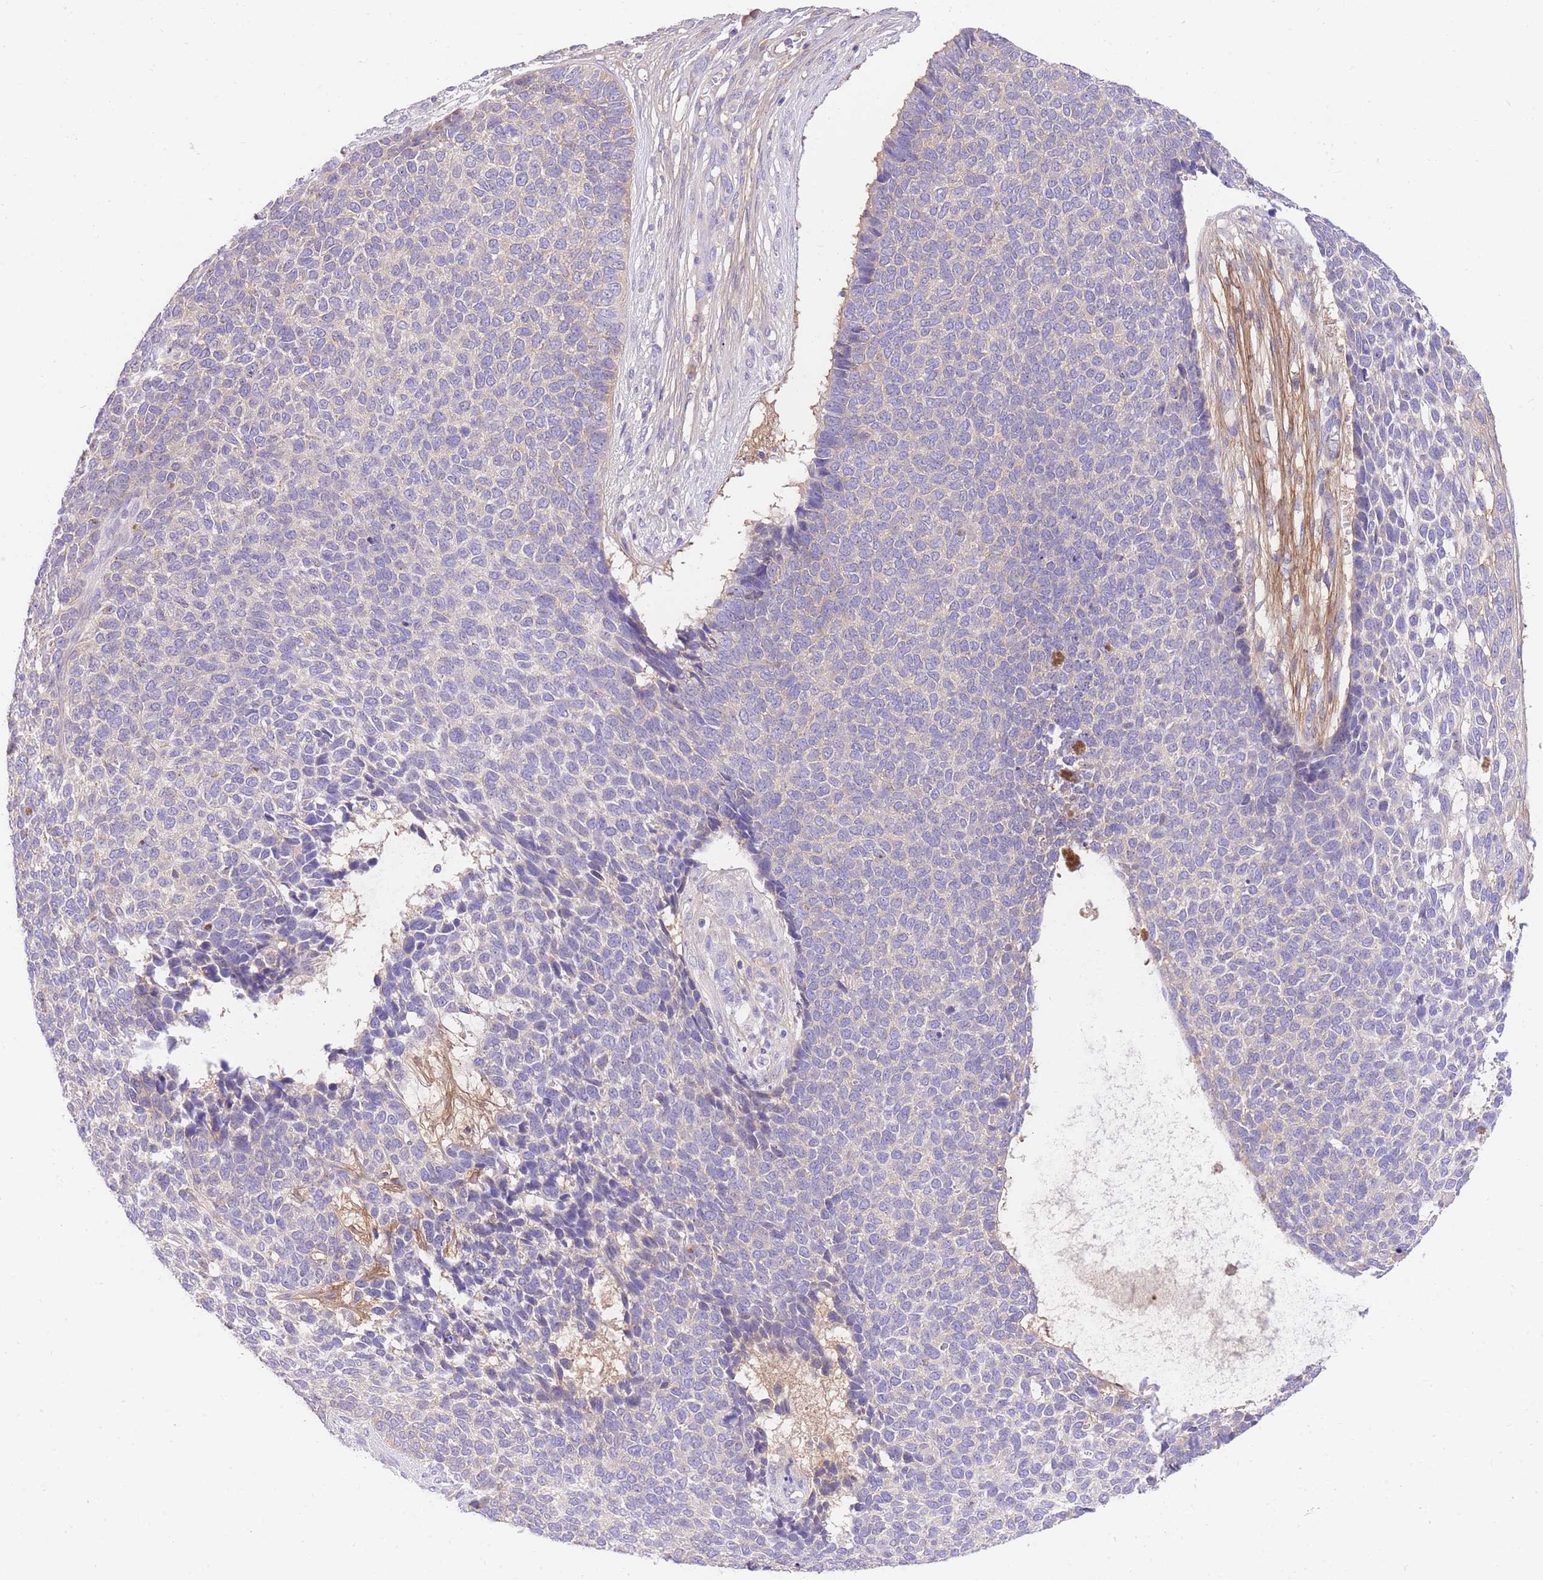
{"staining": {"intensity": "negative", "quantity": "none", "location": "none"}, "tissue": "skin cancer", "cell_type": "Tumor cells", "image_type": "cancer", "snomed": [{"axis": "morphology", "description": "Basal cell carcinoma"}, {"axis": "topography", "description": "Skin"}], "caption": "High magnification brightfield microscopy of skin cancer stained with DAB (brown) and counterstained with hematoxylin (blue): tumor cells show no significant staining.", "gene": "LIPH", "patient": {"sex": "female", "age": 84}}